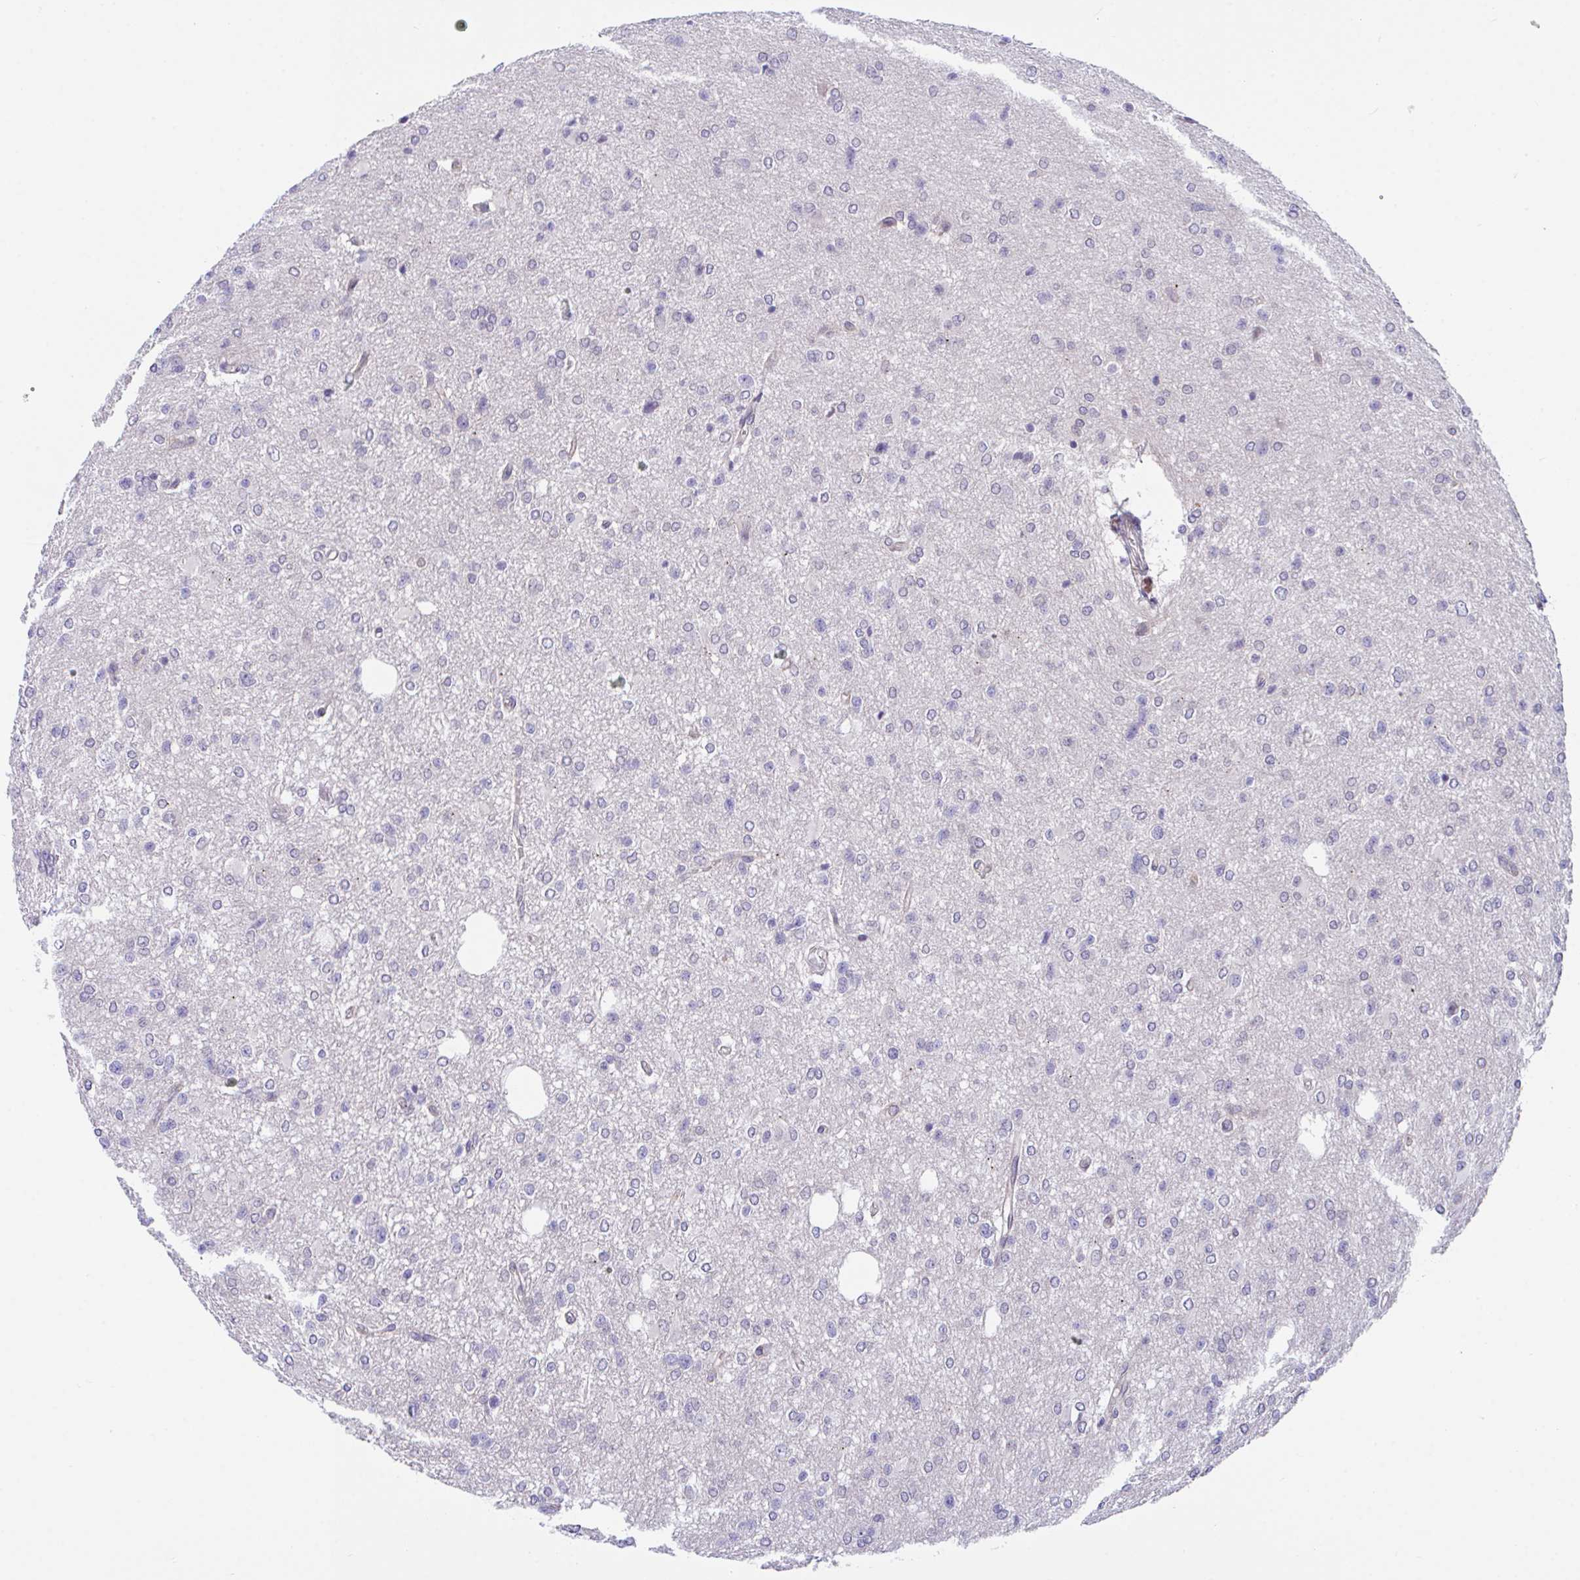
{"staining": {"intensity": "negative", "quantity": "none", "location": "none"}, "tissue": "glioma", "cell_type": "Tumor cells", "image_type": "cancer", "snomed": [{"axis": "morphology", "description": "Glioma, malignant, Low grade"}, {"axis": "topography", "description": "Brain"}], "caption": "Photomicrograph shows no protein expression in tumor cells of glioma tissue.", "gene": "ZBED3", "patient": {"sex": "male", "age": 26}}